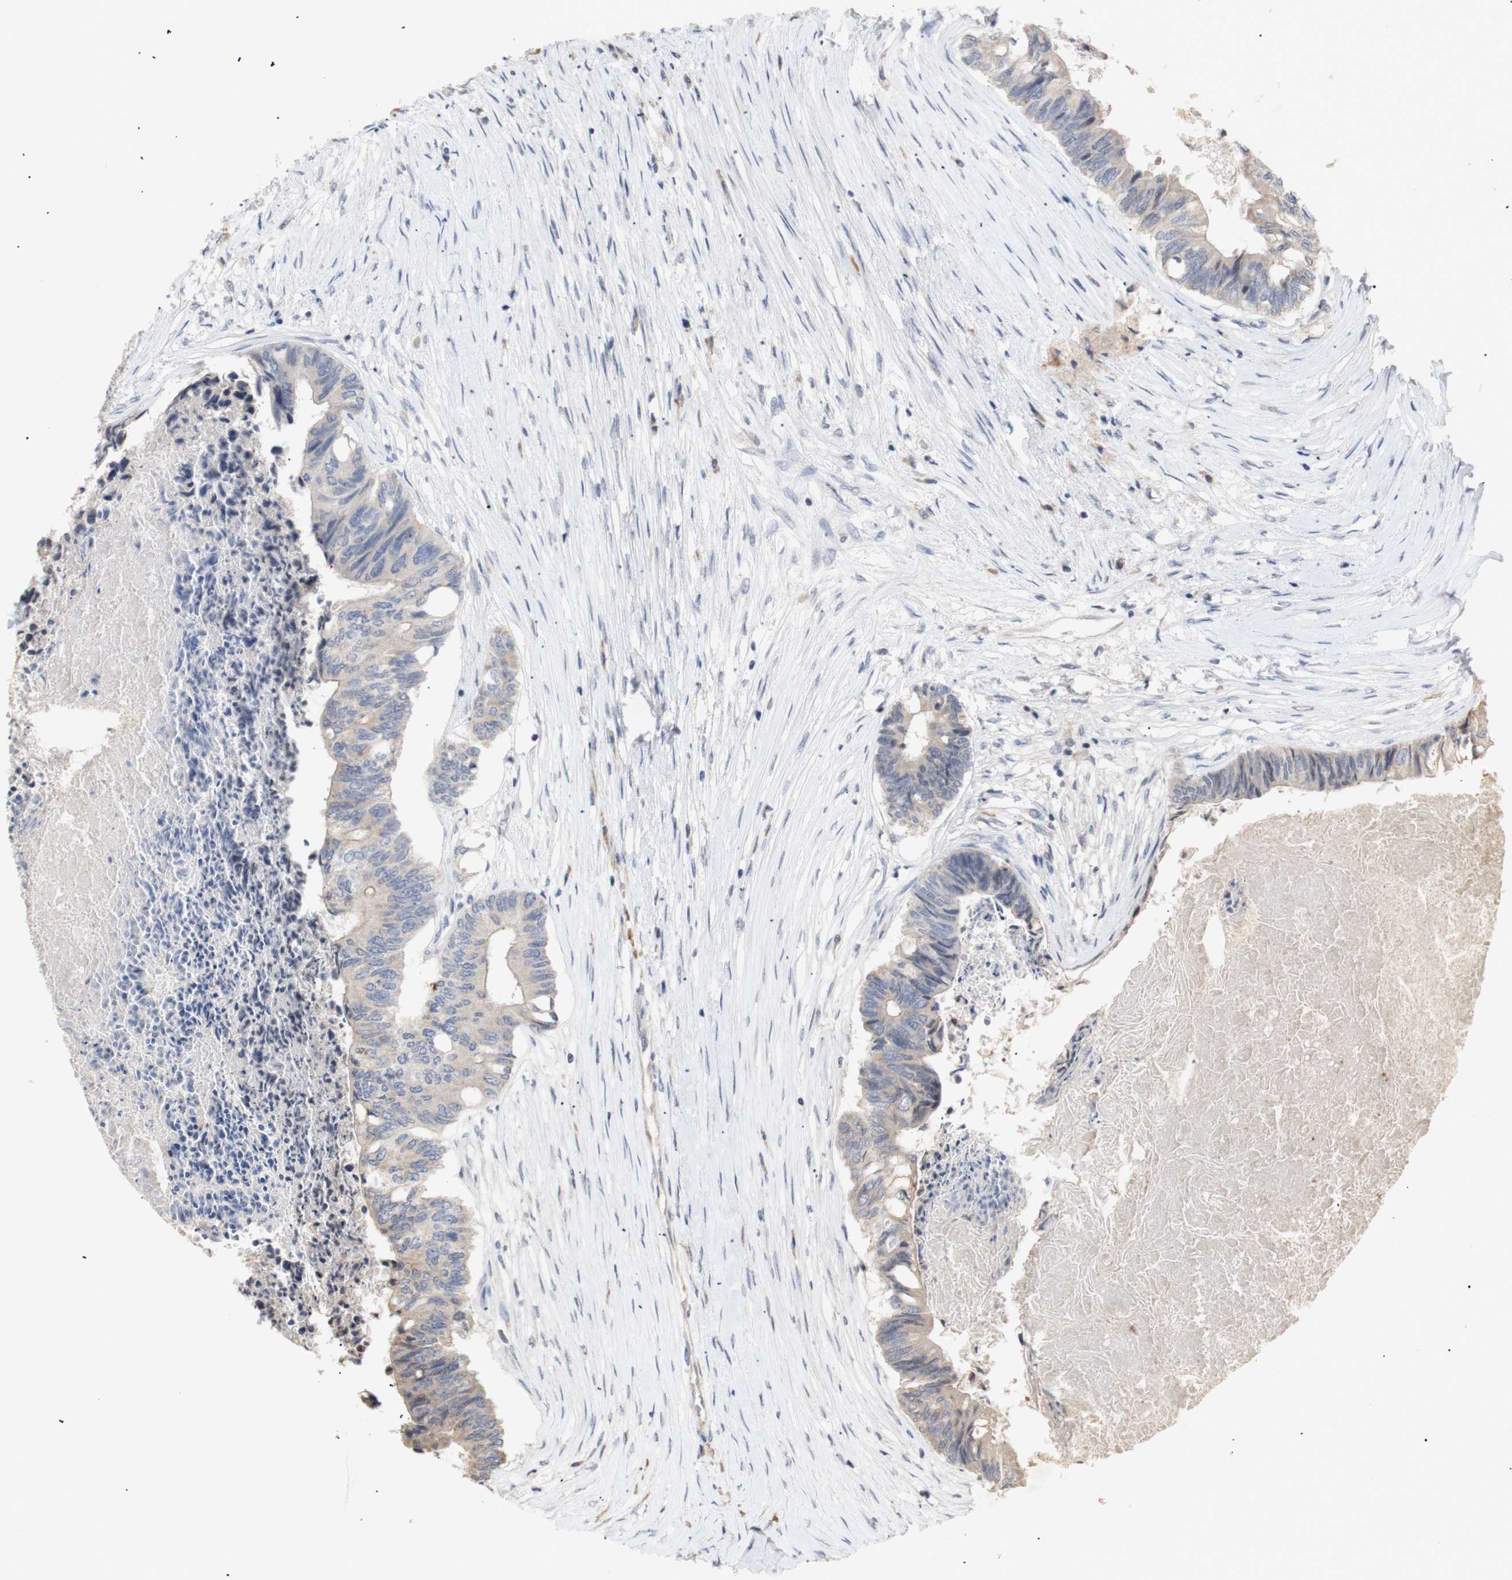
{"staining": {"intensity": "weak", "quantity": ">75%", "location": "cytoplasmic/membranous"}, "tissue": "colorectal cancer", "cell_type": "Tumor cells", "image_type": "cancer", "snomed": [{"axis": "morphology", "description": "Adenocarcinoma, NOS"}, {"axis": "topography", "description": "Rectum"}], "caption": "IHC photomicrograph of human adenocarcinoma (colorectal) stained for a protein (brown), which exhibits low levels of weak cytoplasmic/membranous staining in approximately >75% of tumor cells.", "gene": "FOSB", "patient": {"sex": "male", "age": 63}}